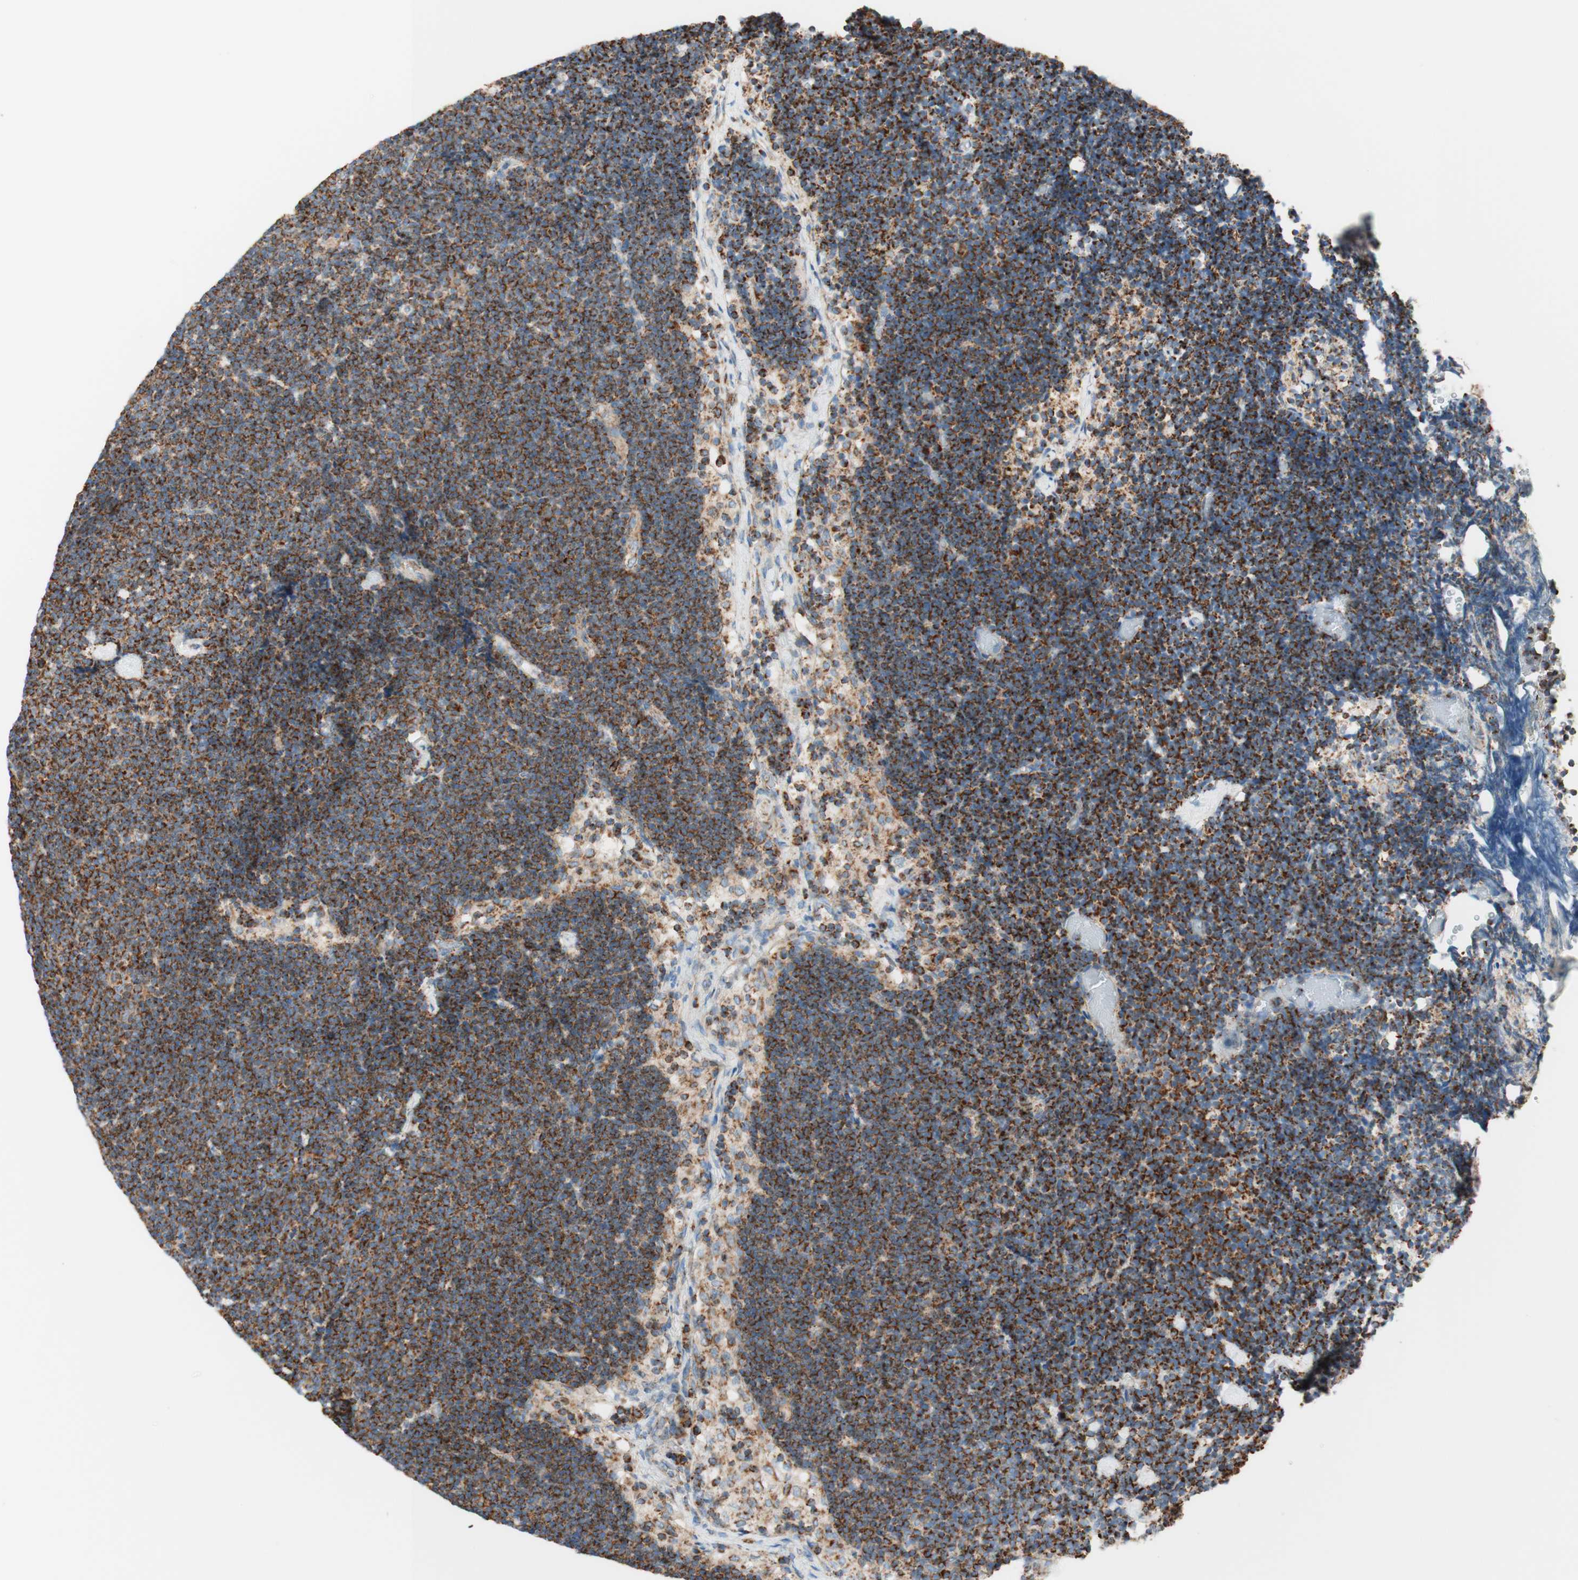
{"staining": {"intensity": "strong", "quantity": ">75%", "location": "cytoplasmic/membranous"}, "tissue": "lymph node", "cell_type": "Germinal center cells", "image_type": "normal", "snomed": [{"axis": "morphology", "description": "Normal tissue, NOS"}, {"axis": "topography", "description": "Lymph node"}], "caption": "Benign lymph node displays strong cytoplasmic/membranous positivity in approximately >75% of germinal center cells, visualized by immunohistochemistry. The protein of interest is shown in brown color, while the nuclei are stained blue.", "gene": "TOMM20", "patient": {"sex": "male", "age": 63}}